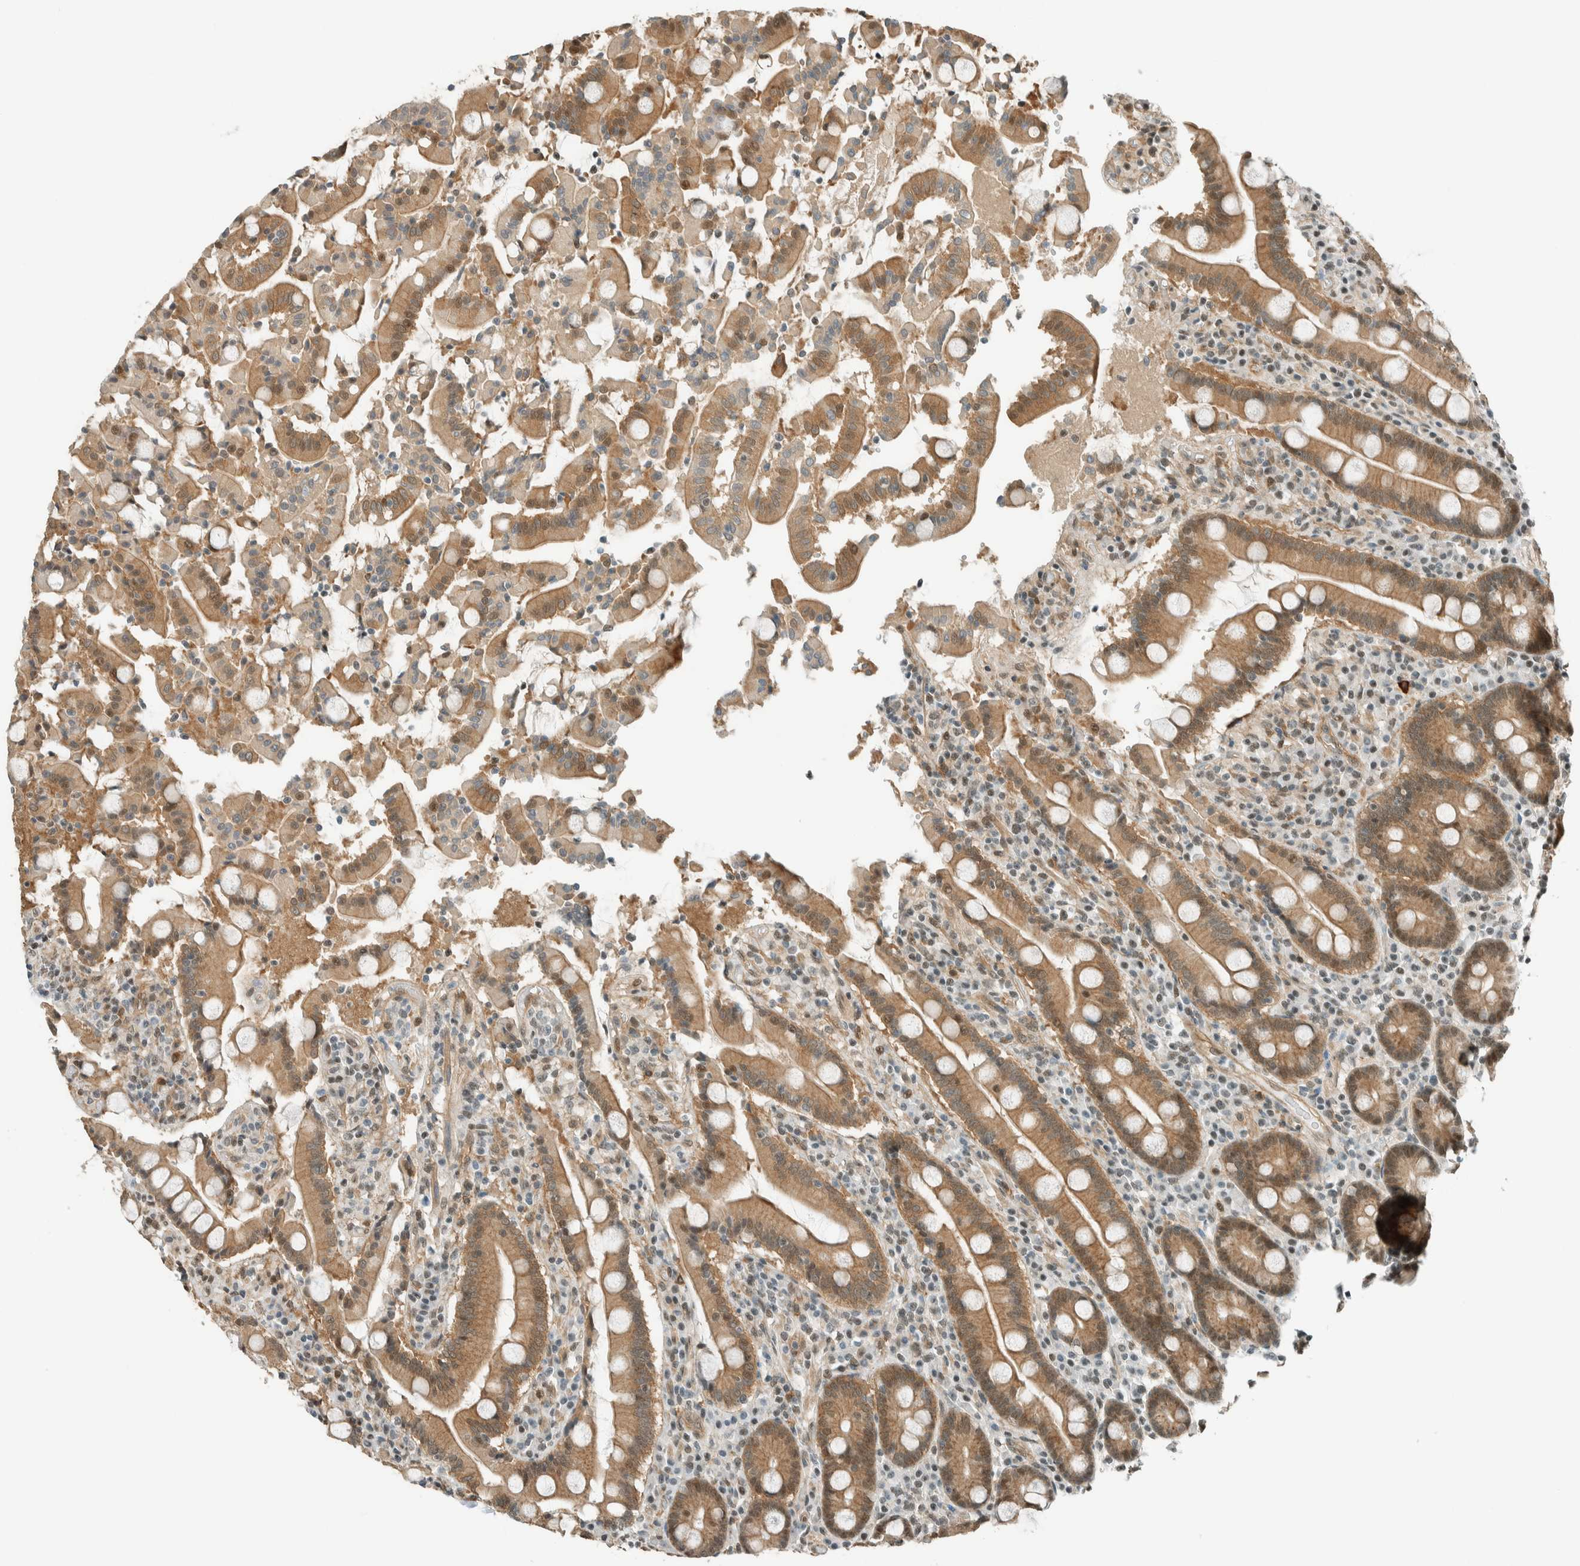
{"staining": {"intensity": "moderate", "quantity": ">75%", "location": "cytoplasmic/membranous,nuclear"}, "tissue": "duodenum", "cell_type": "Glandular cells", "image_type": "normal", "snomed": [{"axis": "morphology", "description": "Normal tissue, NOS"}, {"axis": "topography", "description": "Small intestine, NOS"}], "caption": "Duodenum stained with DAB immunohistochemistry displays medium levels of moderate cytoplasmic/membranous,nuclear staining in approximately >75% of glandular cells. The staining was performed using DAB to visualize the protein expression in brown, while the nuclei were stained in blue with hematoxylin (Magnification: 20x).", "gene": "NIBAN2", "patient": {"sex": "female", "age": 71}}